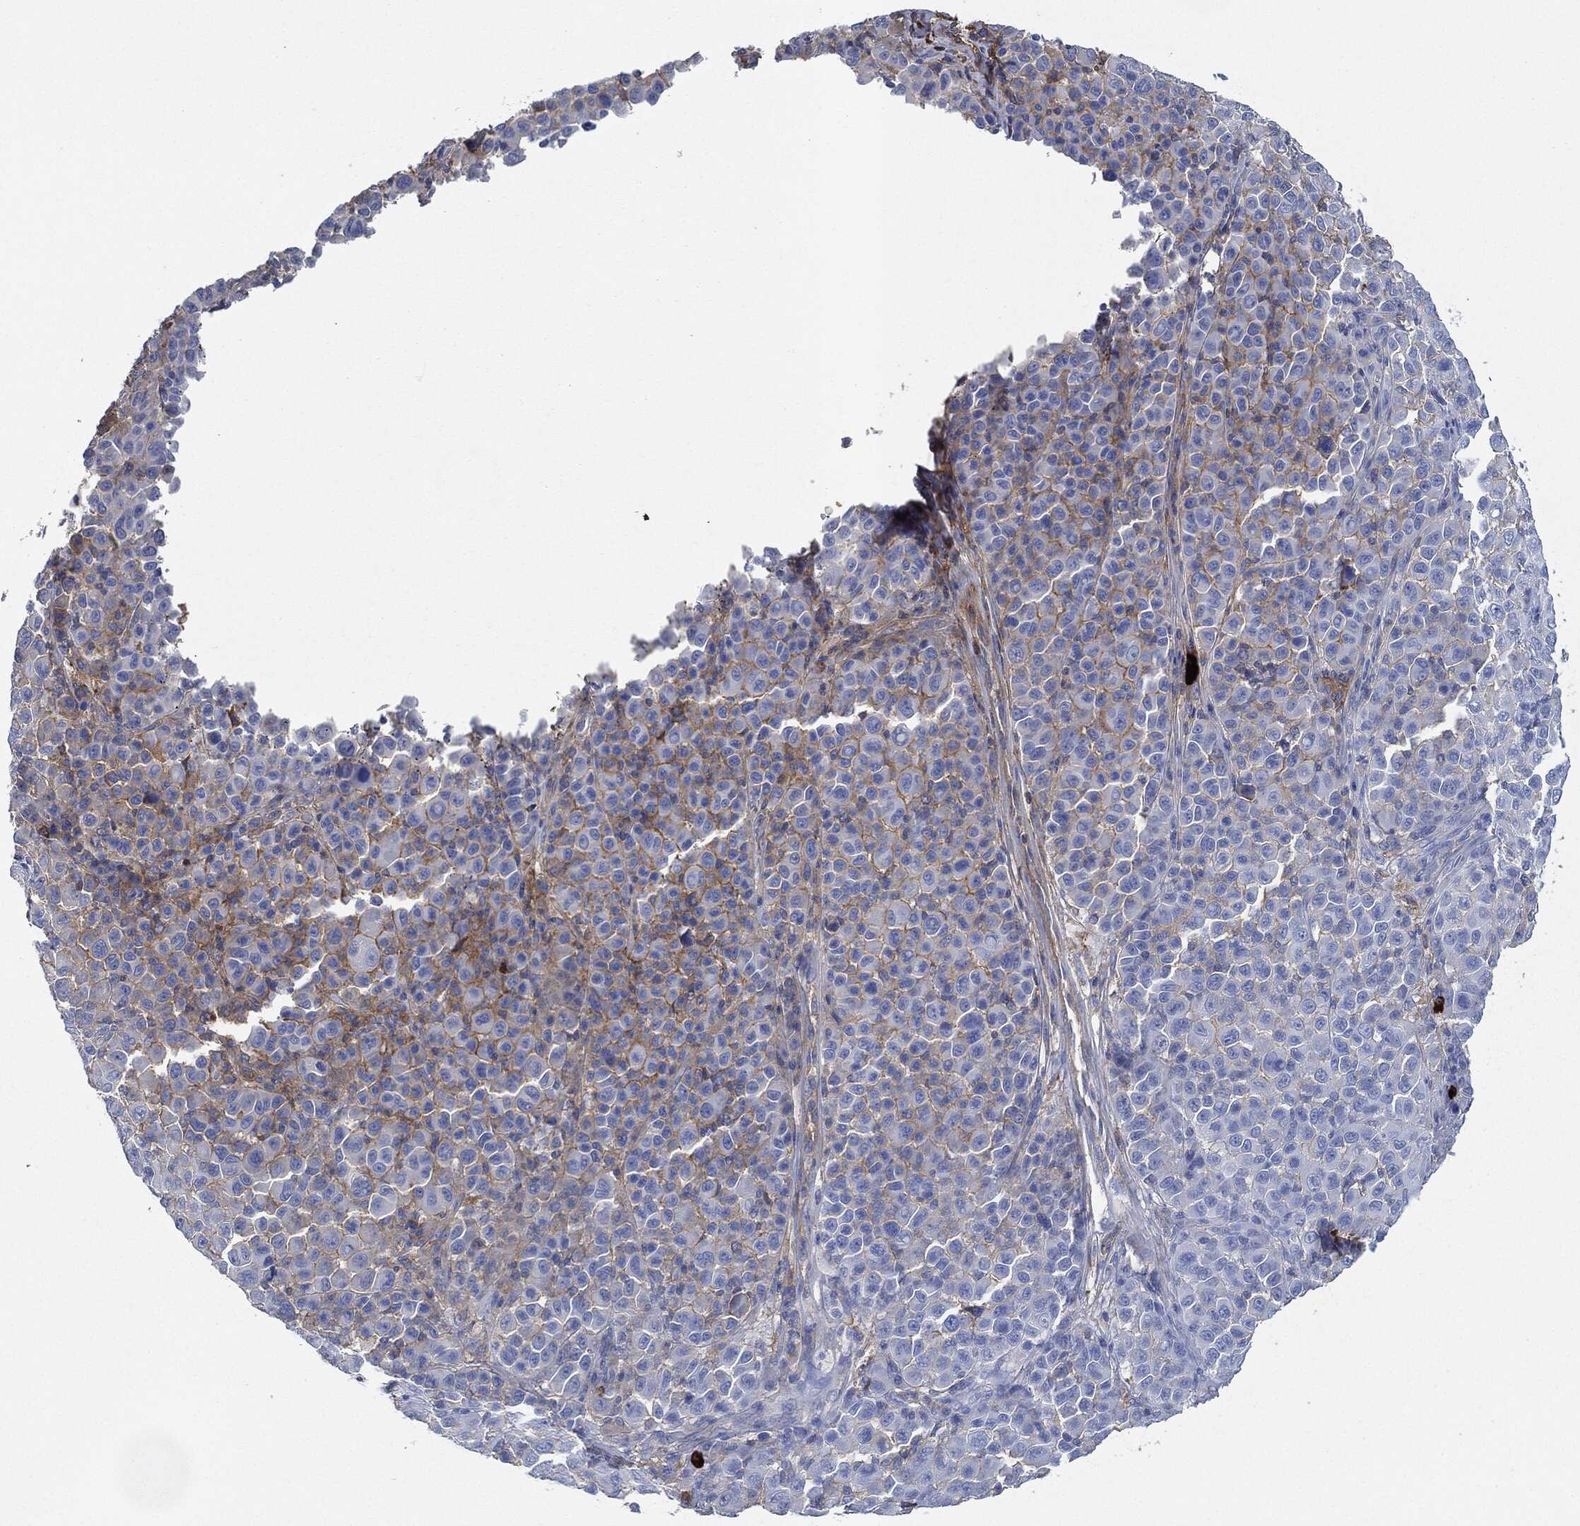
{"staining": {"intensity": "negative", "quantity": "none", "location": "none"}, "tissue": "melanoma", "cell_type": "Tumor cells", "image_type": "cancer", "snomed": [{"axis": "morphology", "description": "Malignant melanoma, NOS"}, {"axis": "topography", "description": "Skin"}], "caption": "Tumor cells are negative for brown protein staining in malignant melanoma. (Brightfield microscopy of DAB (3,3'-diaminobenzidine) immunohistochemistry at high magnification).", "gene": "IGLV6-57", "patient": {"sex": "female", "age": 57}}